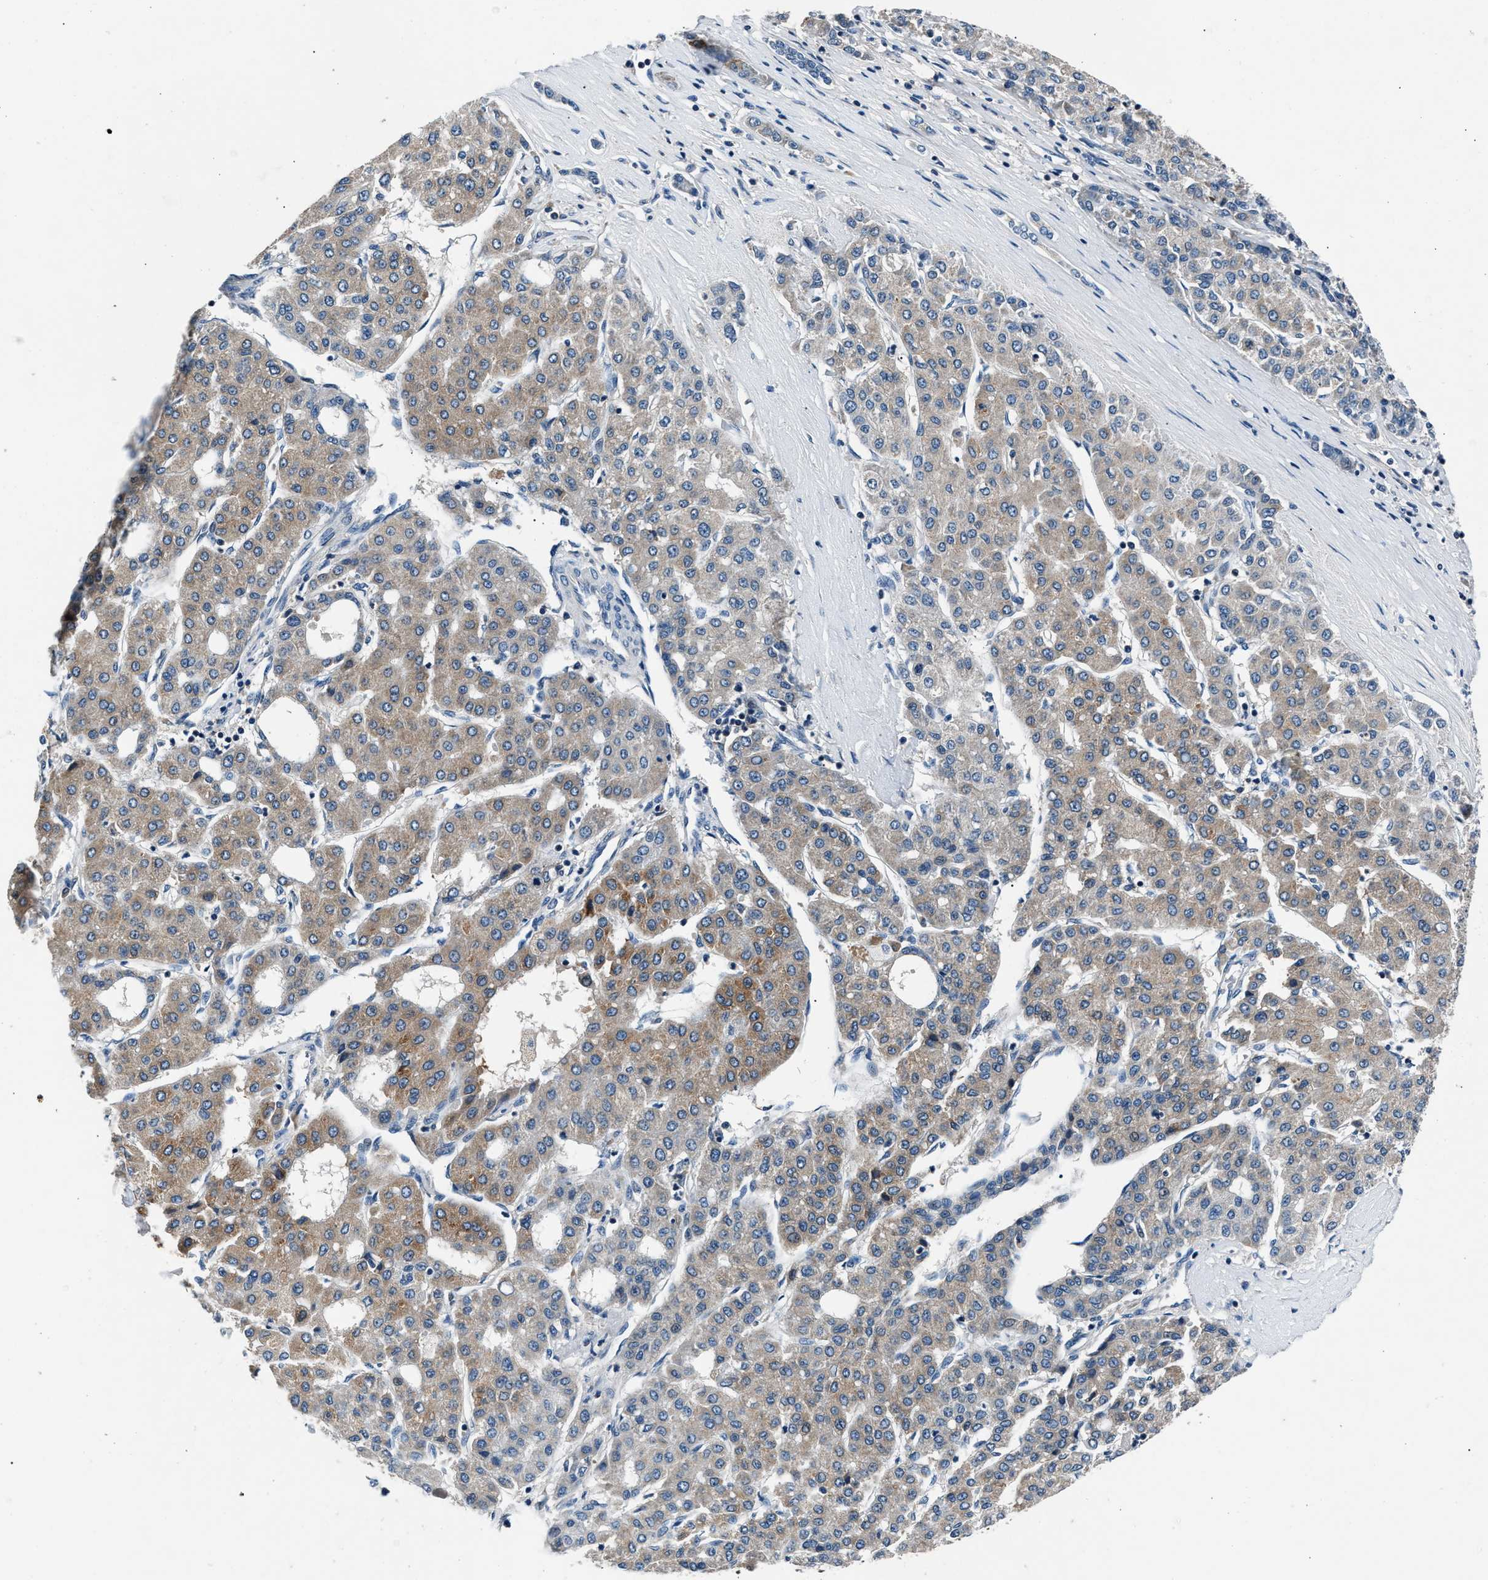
{"staining": {"intensity": "moderate", "quantity": ">75%", "location": "cytoplasmic/membranous"}, "tissue": "liver cancer", "cell_type": "Tumor cells", "image_type": "cancer", "snomed": [{"axis": "morphology", "description": "Carcinoma, Hepatocellular, NOS"}, {"axis": "topography", "description": "Liver"}], "caption": "Immunohistochemistry image of neoplastic tissue: liver cancer (hepatocellular carcinoma) stained using immunohistochemistry reveals medium levels of moderate protein expression localized specifically in the cytoplasmic/membranous of tumor cells, appearing as a cytoplasmic/membranous brown color.", "gene": "DENND6B", "patient": {"sex": "male", "age": 65}}